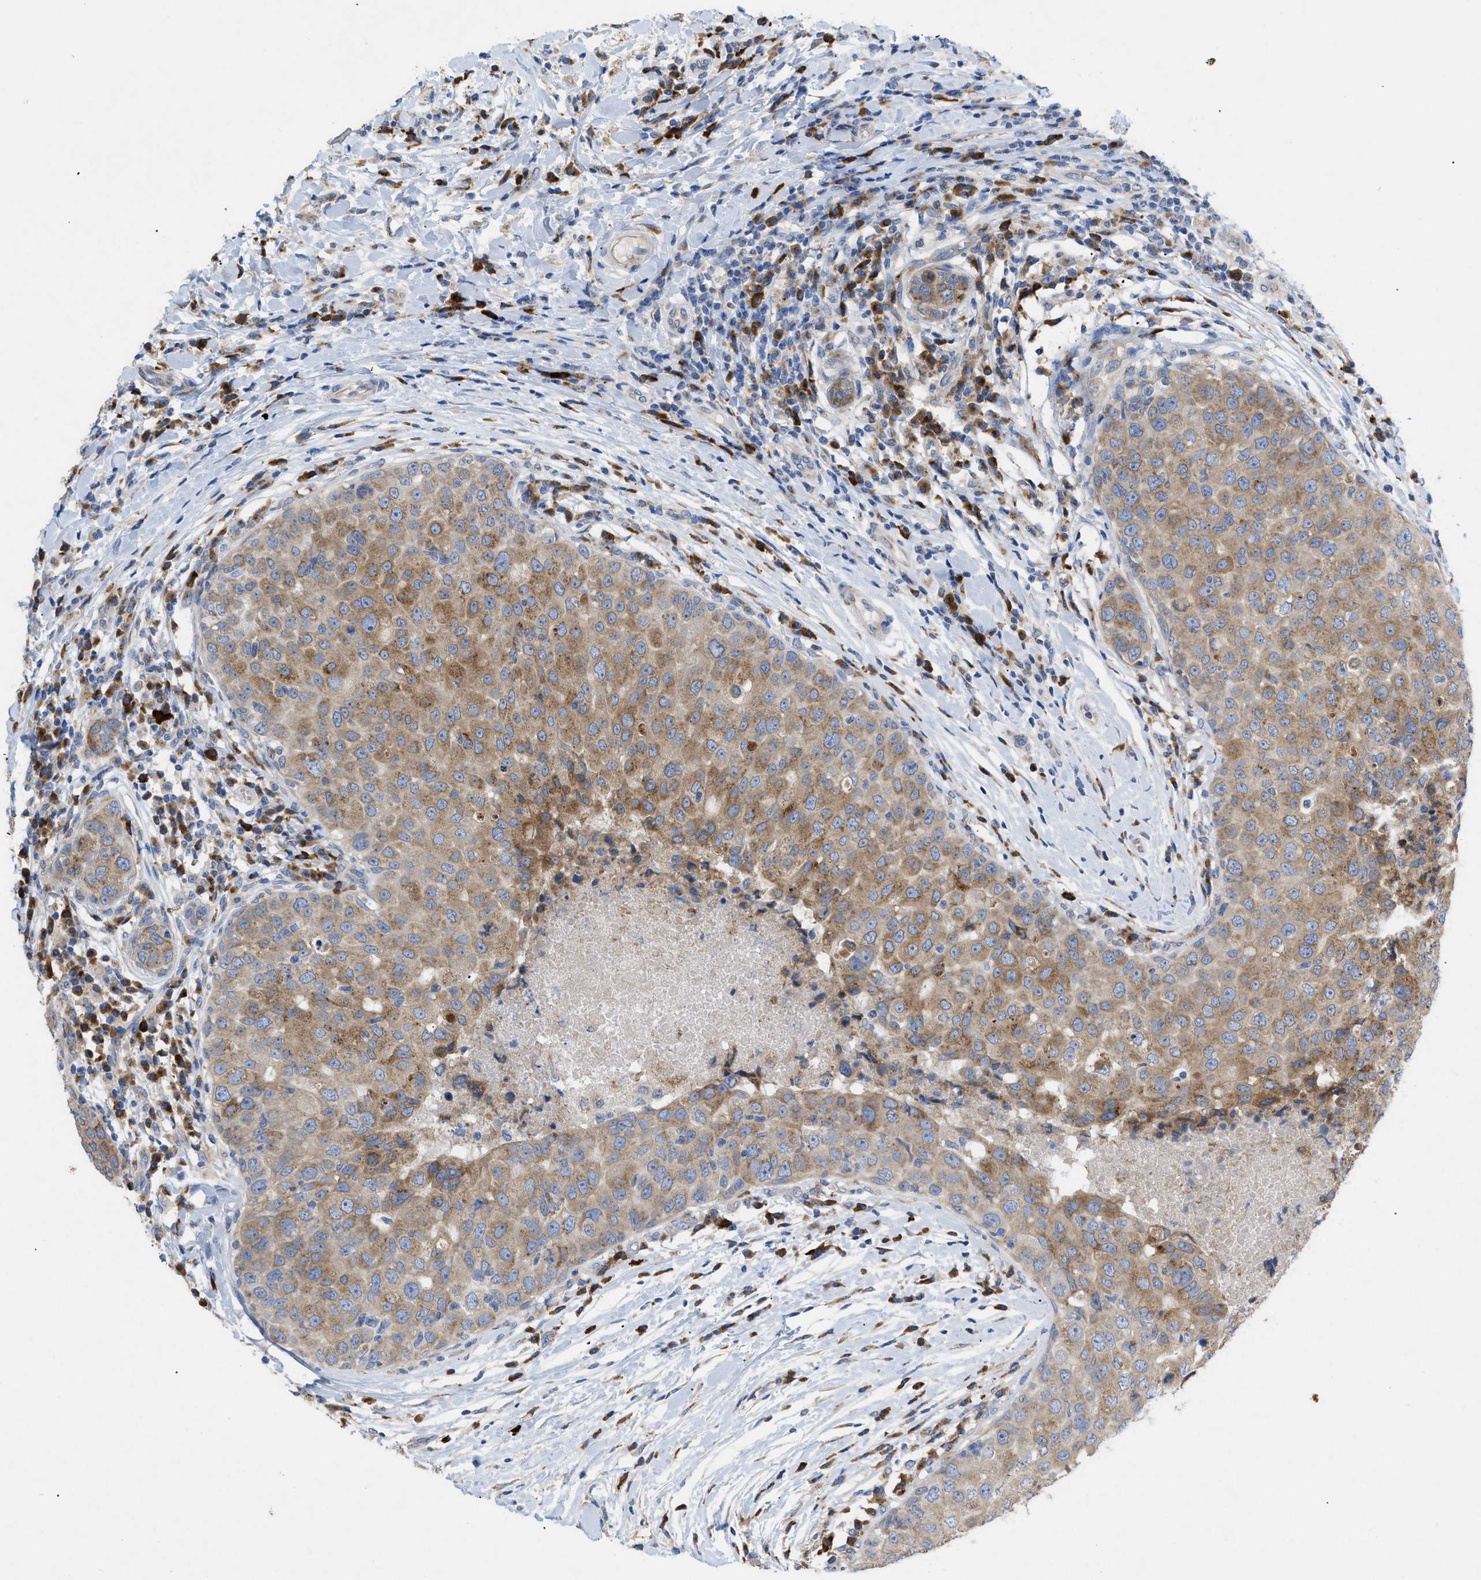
{"staining": {"intensity": "moderate", "quantity": ">75%", "location": "cytoplasmic/membranous"}, "tissue": "breast cancer", "cell_type": "Tumor cells", "image_type": "cancer", "snomed": [{"axis": "morphology", "description": "Duct carcinoma"}, {"axis": "topography", "description": "Breast"}], "caption": "Protein analysis of breast cancer tissue exhibits moderate cytoplasmic/membranous staining in approximately >75% of tumor cells. The protein is shown in brown color, while the nuclei are stained blue.", "gene": "SLC50A1", "patient": {"sex": "female", "age": 27}}